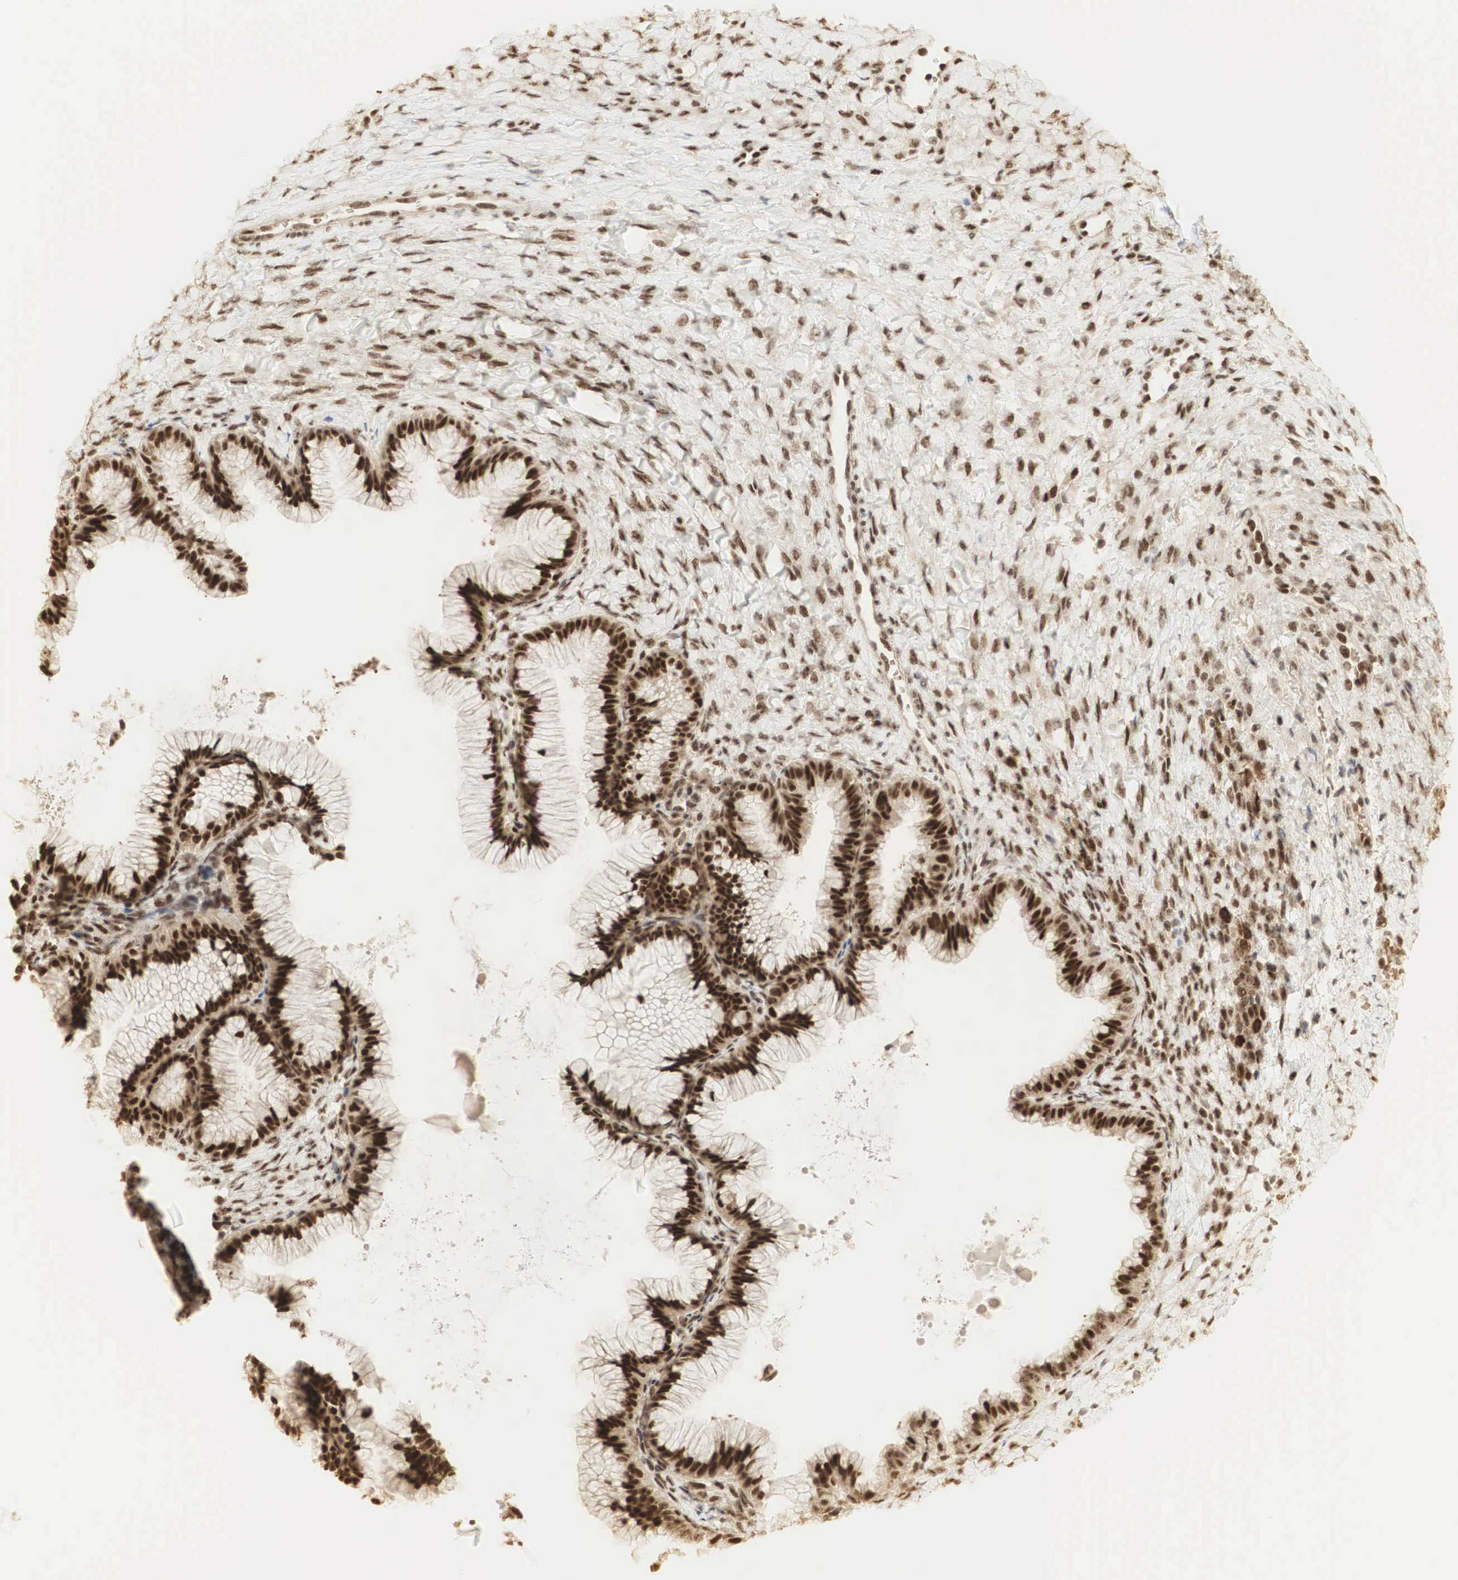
{"staining": {"intensity": "strong", "quantity": "25%-75%", "location": "cytoplasmic/membranous,nuclear"}, "tissue": "ovarian cancer", "cell_type": "Tumor cells", "image_type": "cancer", "snomed": [{"axis": "morphology", "description": "Cystadenocarcinoma, mucinous, NOS"}, {"axis": "topography", "description": "Ovary"}], "caption": "Immunohistochemistry staining of ovarian mucinous cystadenocarcinoma, which shows high levels of strong cytoplasmic/membranous and nuclear staining in about 25%-75% of tumor cells indicating strong cytoplasmic/membranous and nuclear protein positivity. The staining was performed using DAB (3,3'-diaminobenzidine) (brown) for protein detection and nuclei were counterstained in hematoxylin (blue).", "gene": "RNF113A", "patient": {"sex": "female", "age": 41}}